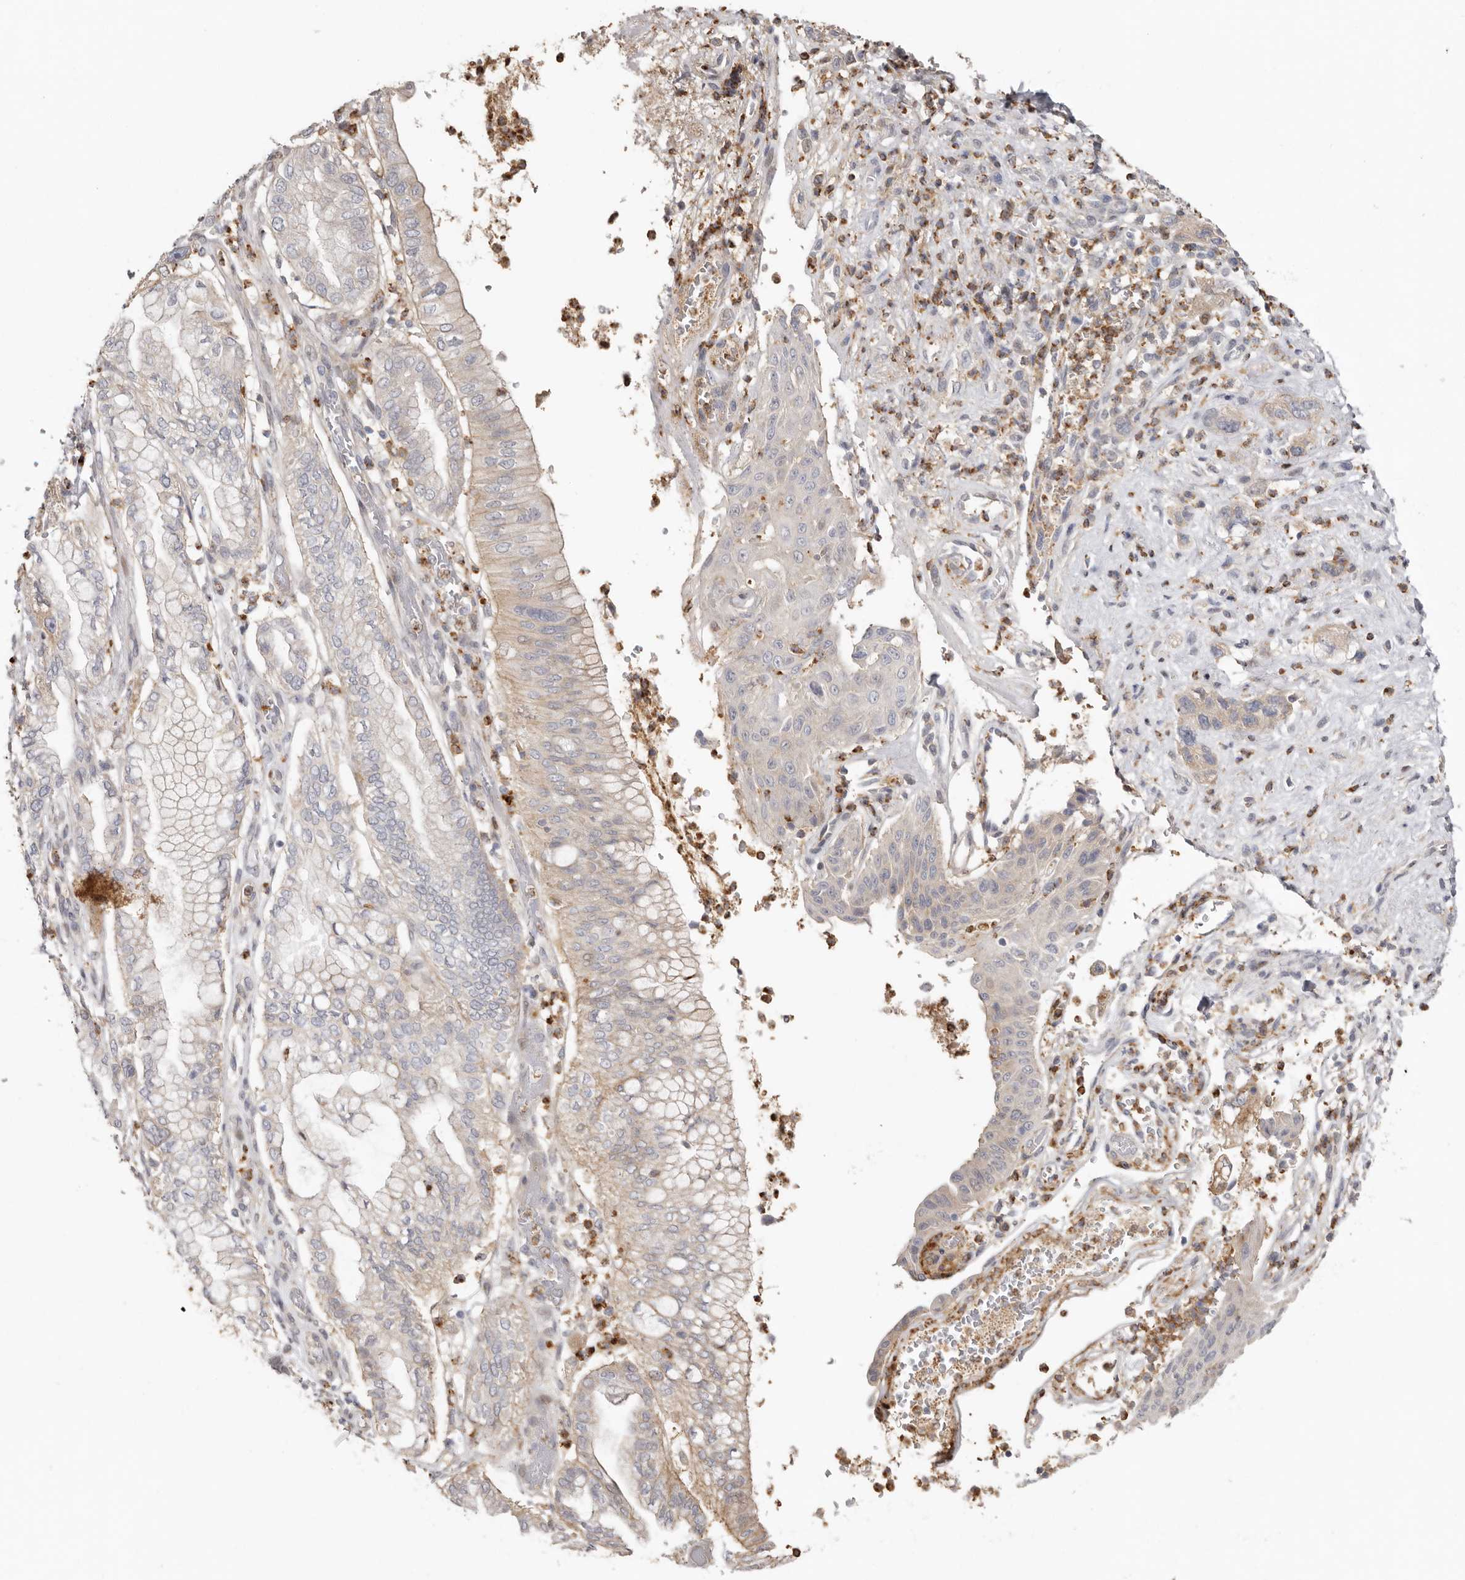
{"staining": {"intensity": "weak", "quantity": "<25%", "location": "cytoplasmic/membranous"}, "tissue": "pancreatic cancer", "cell_type": "Tumor cells", "image_type": "cancer", "snomed": [{"axis": "morphology", "description": "Adenocarcinoma, NOS"}, {"axis": "topography", "description": "Pancreas"}], "caption": "Protein analysis of pancreatic adenocarcinoma shows no significant positivity in tumor cells.", "gene": "MSRB2", "patient": {"sex": "female", "age": 73}}